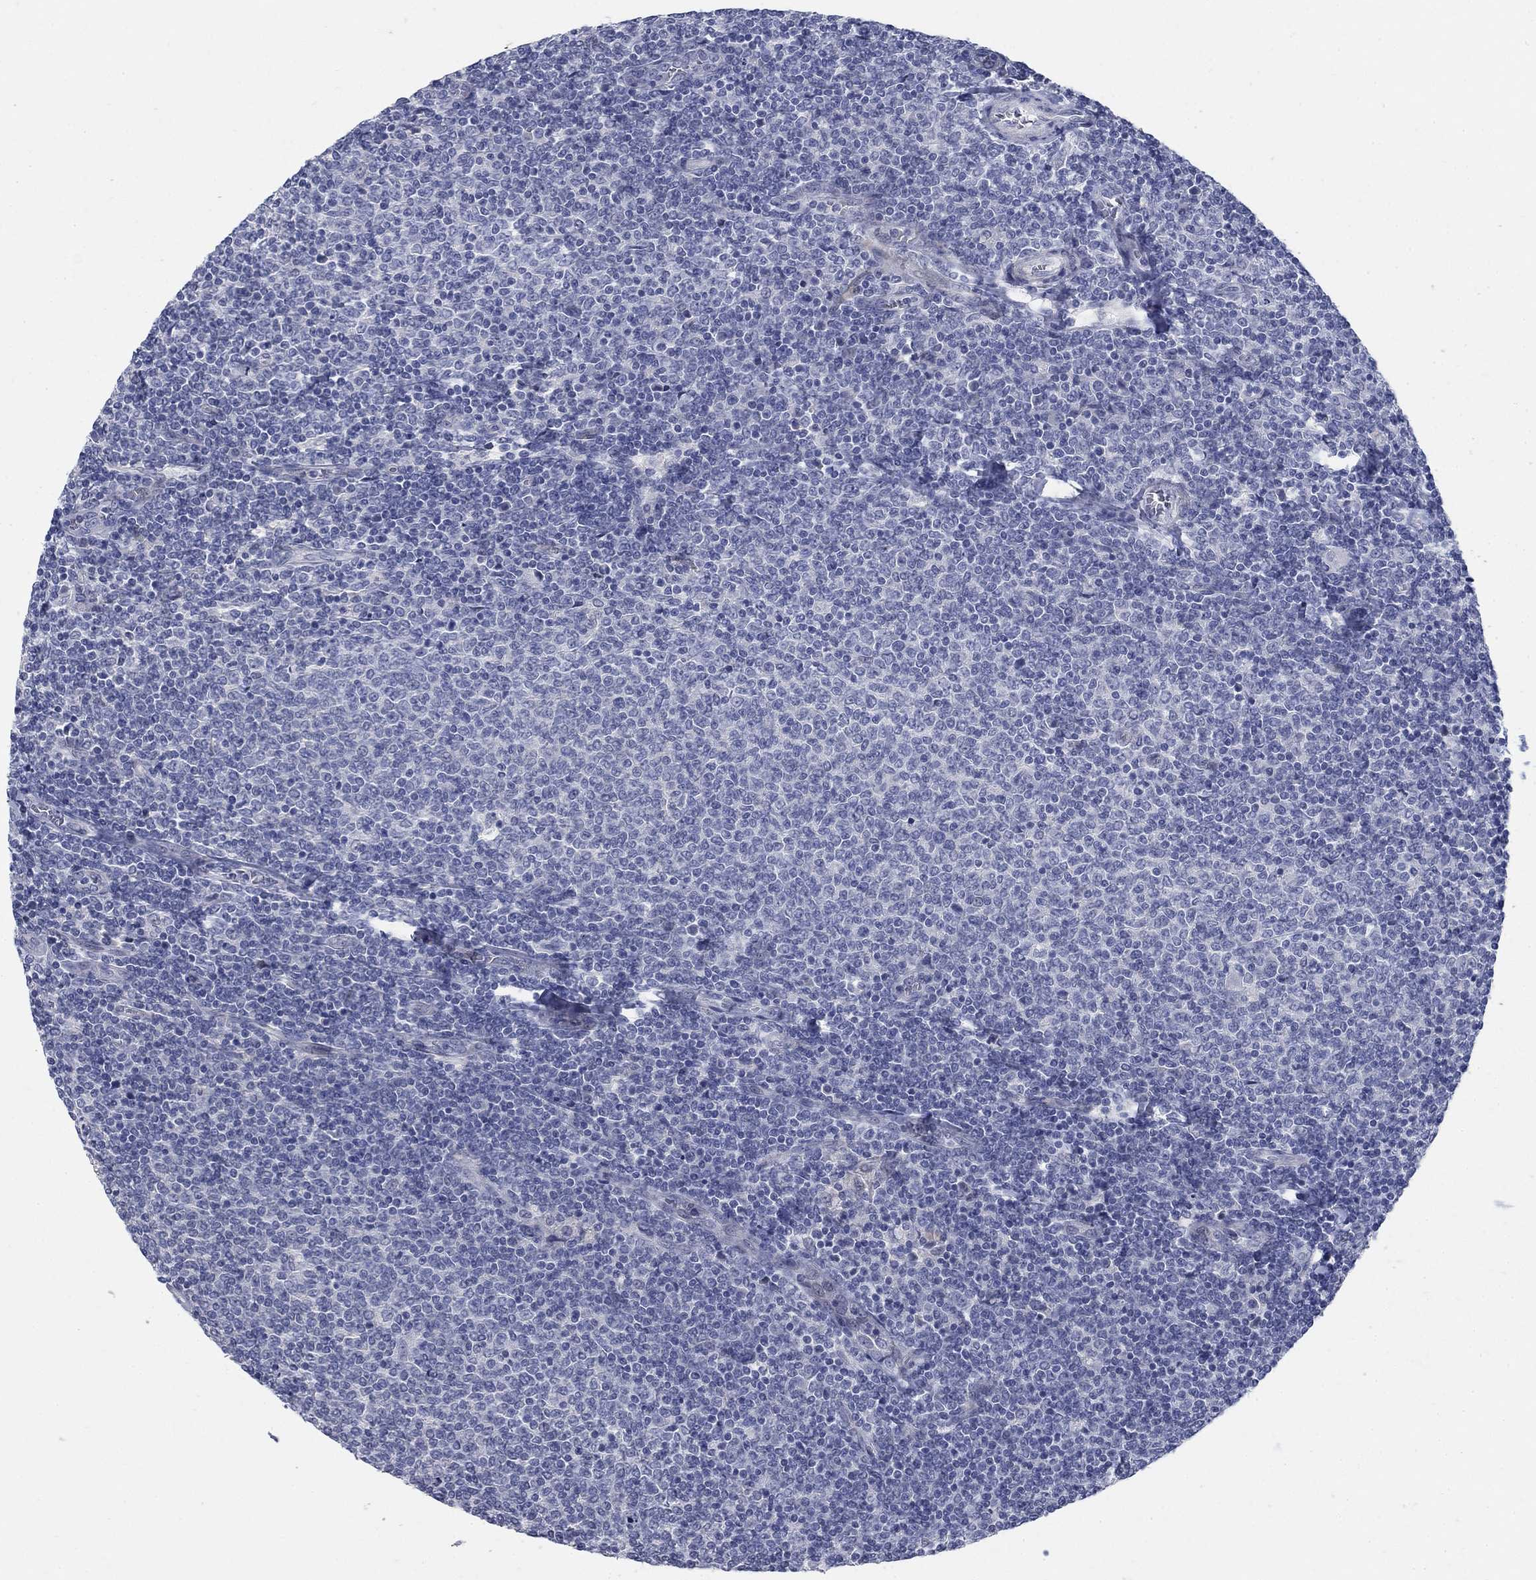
{"staining": {"intensity": "negative", "quantity": "none", "location": "none"}, "tissue": "lymphoma", "cell_type": "Tumor cells", "image_type": "cancer", "snomed": [{"axis": "morphology", "description": "Malignant lymphoma, non-Hodgkin's type, Low grade"}, {"axis": "topography", "description": "Lymph node"}], "caption": "Immunohistochemical staining of human low-grade malignant lymphoma, non-Hodgkin's type exhibits no significant positivity in tumor cells.", "gene": "DNER", "patient": {"sex": "male", "age": 52}}